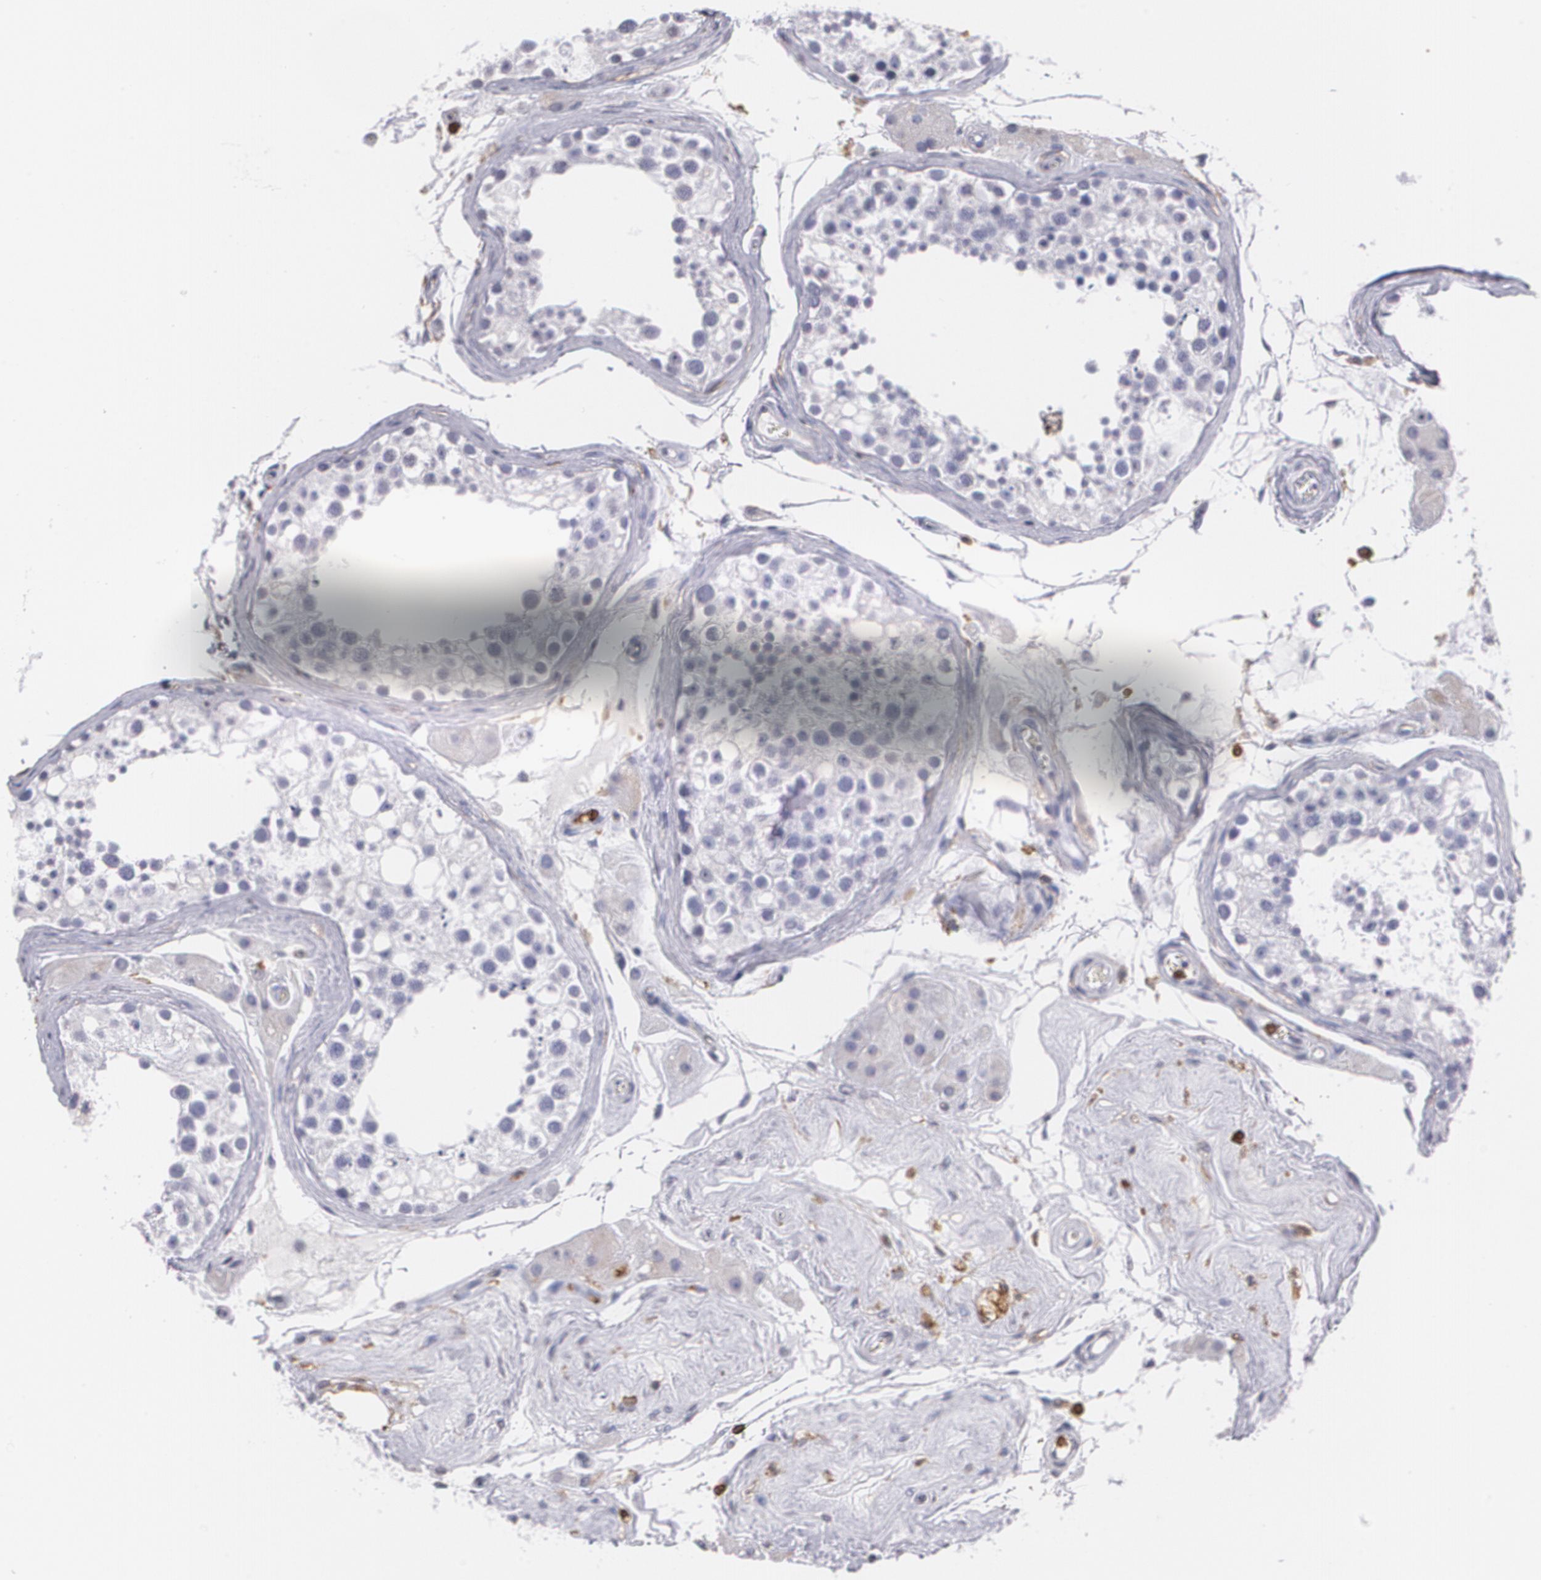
{"staining": {"intensity": "negative", "quantity": "none", "location": "none"}, "tissue": "testis", "cell_type": "Cells in seminiferous ducts", "image_type": "normal", "snomed": [{"axis": "morphology", "description": "Normal tissue, NOS"}, {"axis": "topography", "description": "Testis"}], "caption": "Immunohistochemical staining of benign human testis exhibits no significant expression in cells in seminiferous ducts. (Brightfield microscopy of DAB IHC at high magnification).", "gene": "PTPRC", "patient": {"sex": "male", "age": 68}}